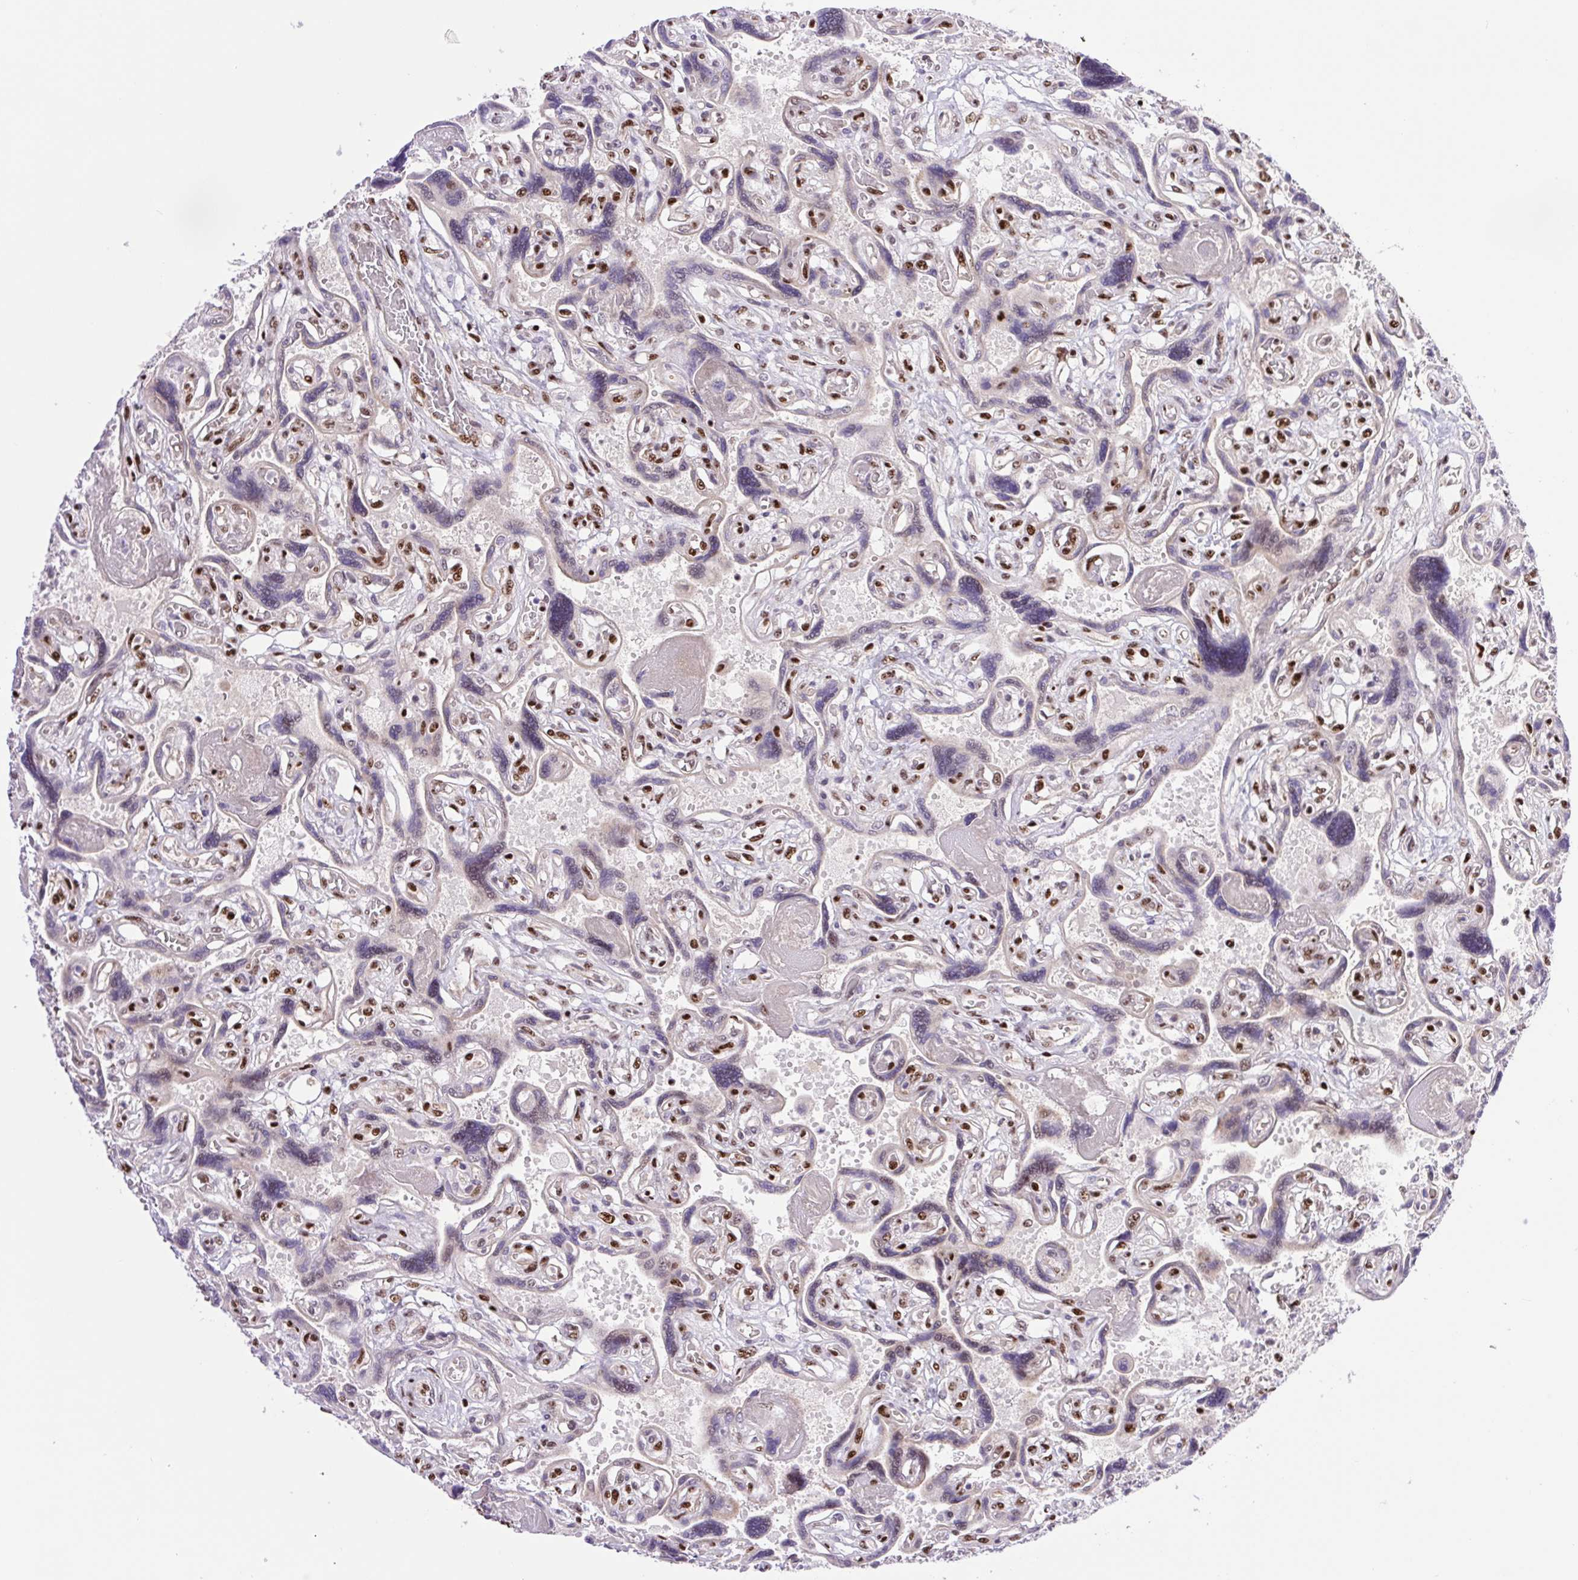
{"staining": {"intensity": "weak", "quantity": "<25%", "location": "nuclear"}, "tissue": "placenta", "cell_type": "Decidual cells", "image_type": "normal", "snomed": [{"axis": "morphology", "description": "Normal tissue, NOS"}, {"axis": "topography", "description": "Placenta"}], "caption": "A photomicrograph of human placenta is negative for staining in decidual cells.", "gene": "ERG", "patient": {"sex": "female", "age": 32}}